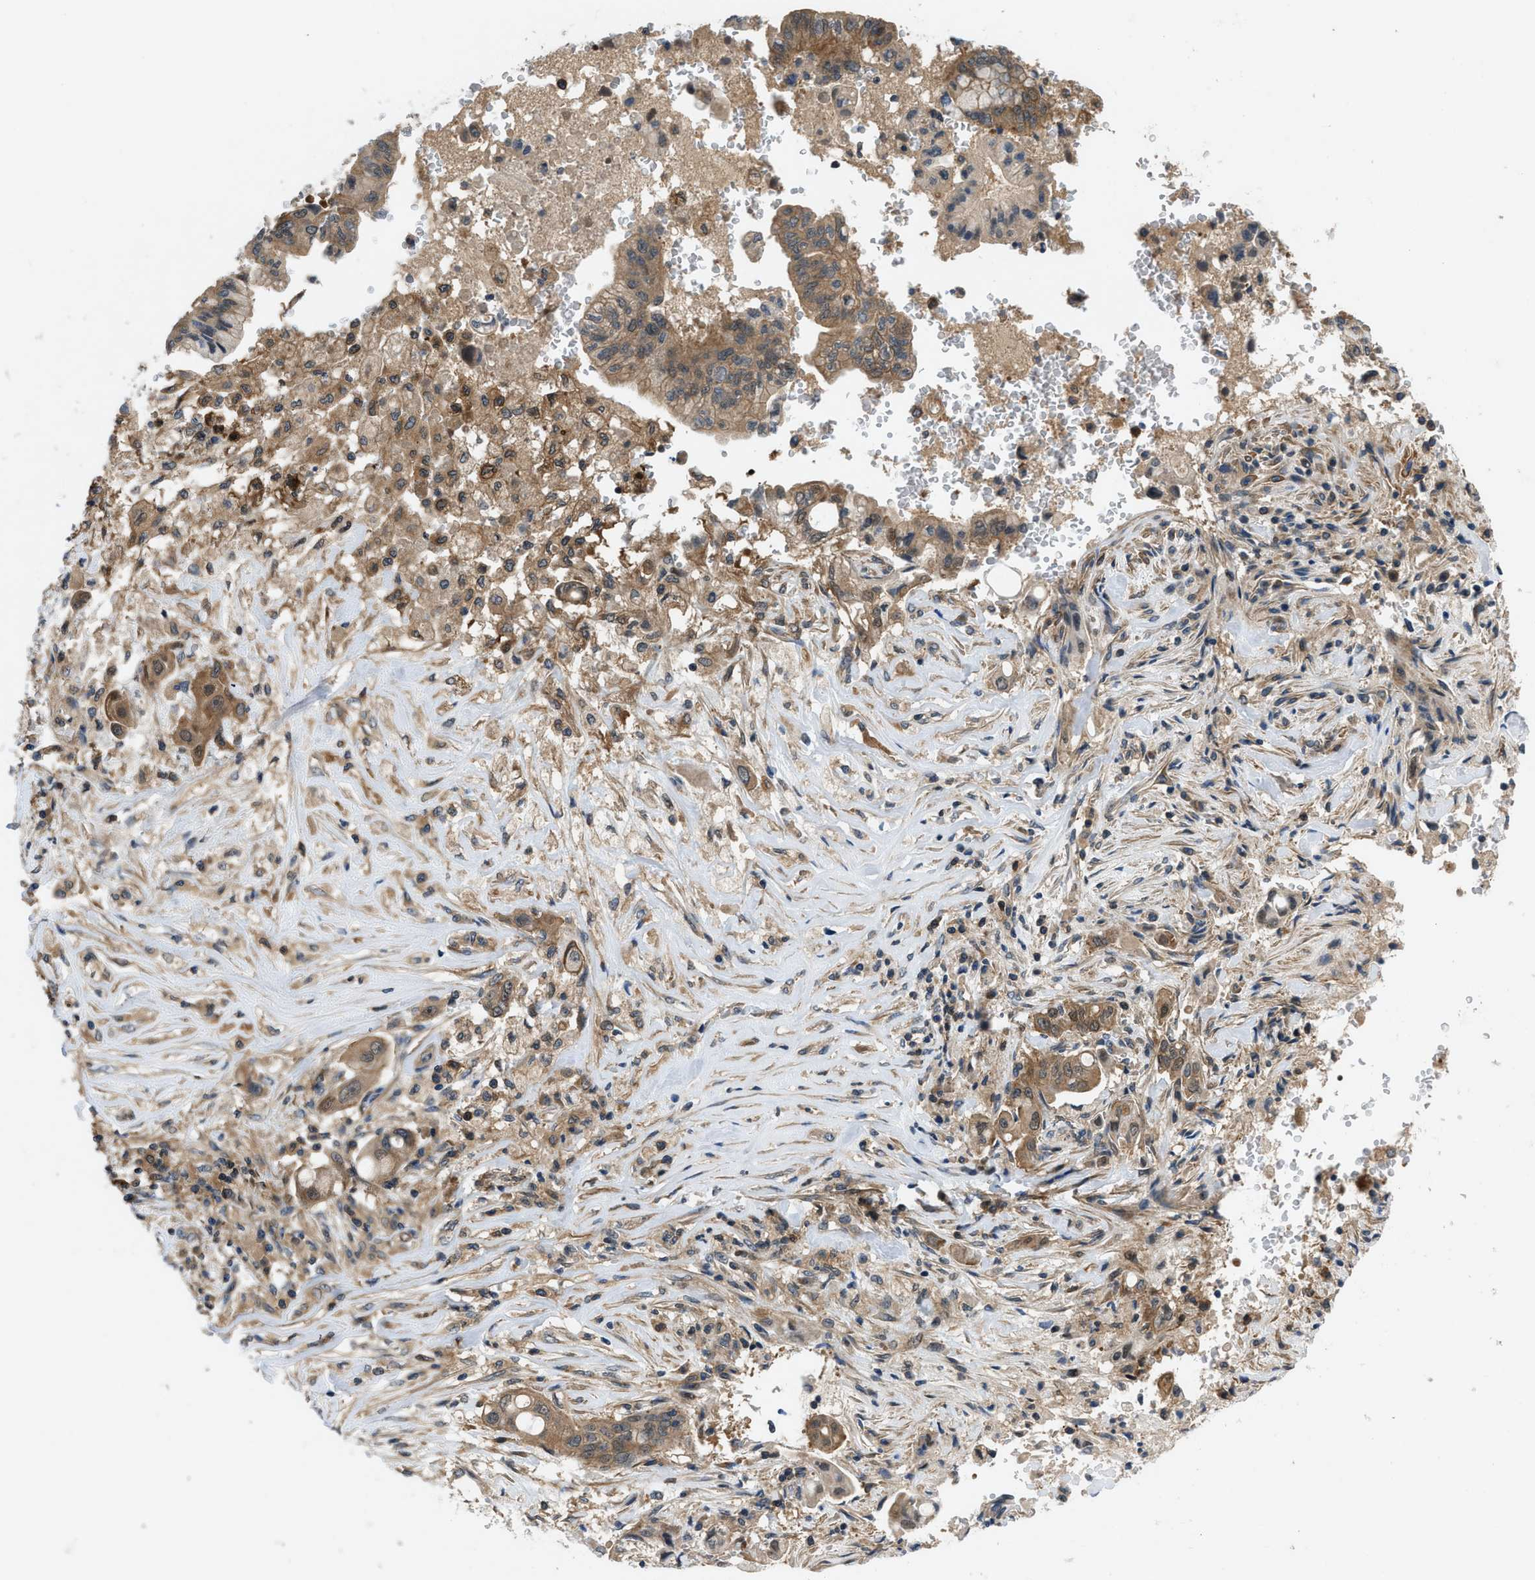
{"staining": {"intensity": "moderate", "quantity": ">75%", "location": "cytoplasmic/membranous"}, "tissue": "pancreatic cancer", "cell_type": "Tumor cells", "image_type": "cancer", "snomed": [{"axis": "morphology", "description": "Adenocarcinoma, NOS"}, {"axis": "topography", "description": "Pancreas"}], "caption": "DAB (3,3'-diaminobenzidine) immunohistochemical staining of human pancreatic cancer (adenocarcinoma) exhibits moderate cytoplasmic/membranous protein positivity in approximately >75% of tumor cells.", "gene": "GPR31", "patient": {"sex": "female", "age": 73}}